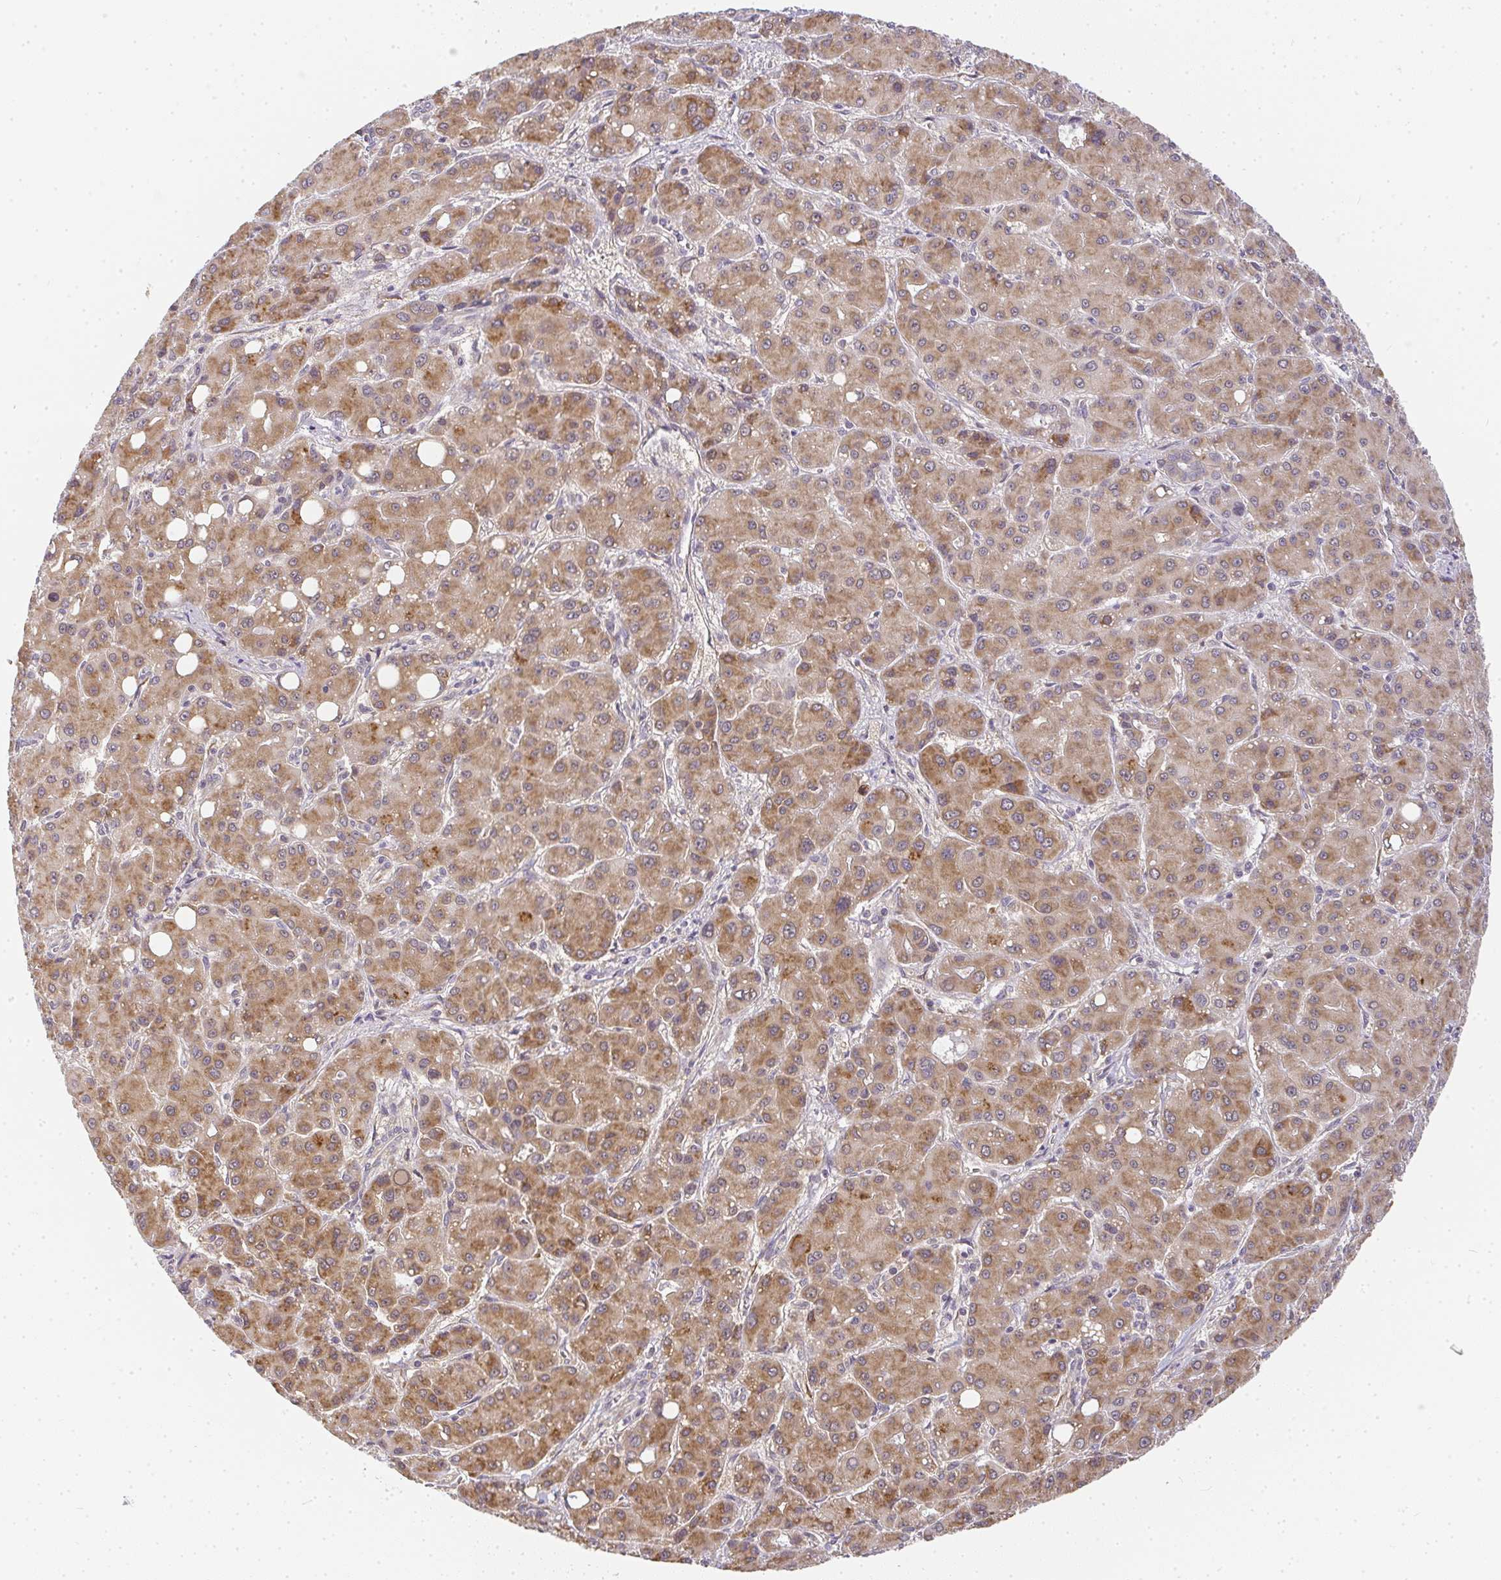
{"staining": {"intensity": "moderate", "quantity": ">75%", "location": "cytoplasmic/membranous"}, "tissue": "liver cancer", "cell_type": "Tumor cells", "image_type": "cancer", "snomed": [{"axis": "morphology", "description": "Carcinoma, Hepatocellular, NOS"}, {"axis": "topography", "description": "Liver"}], "caption": "High-power microscopy captured an immunohistochemistry histopathology image of hepatocellular carcinoma (liver), revealing moderate cytoplasmic/membranous expression in about >75% of tumor cells.", "gene": "SLC35B3", "patient": {"sex": "male", "age": 55}}